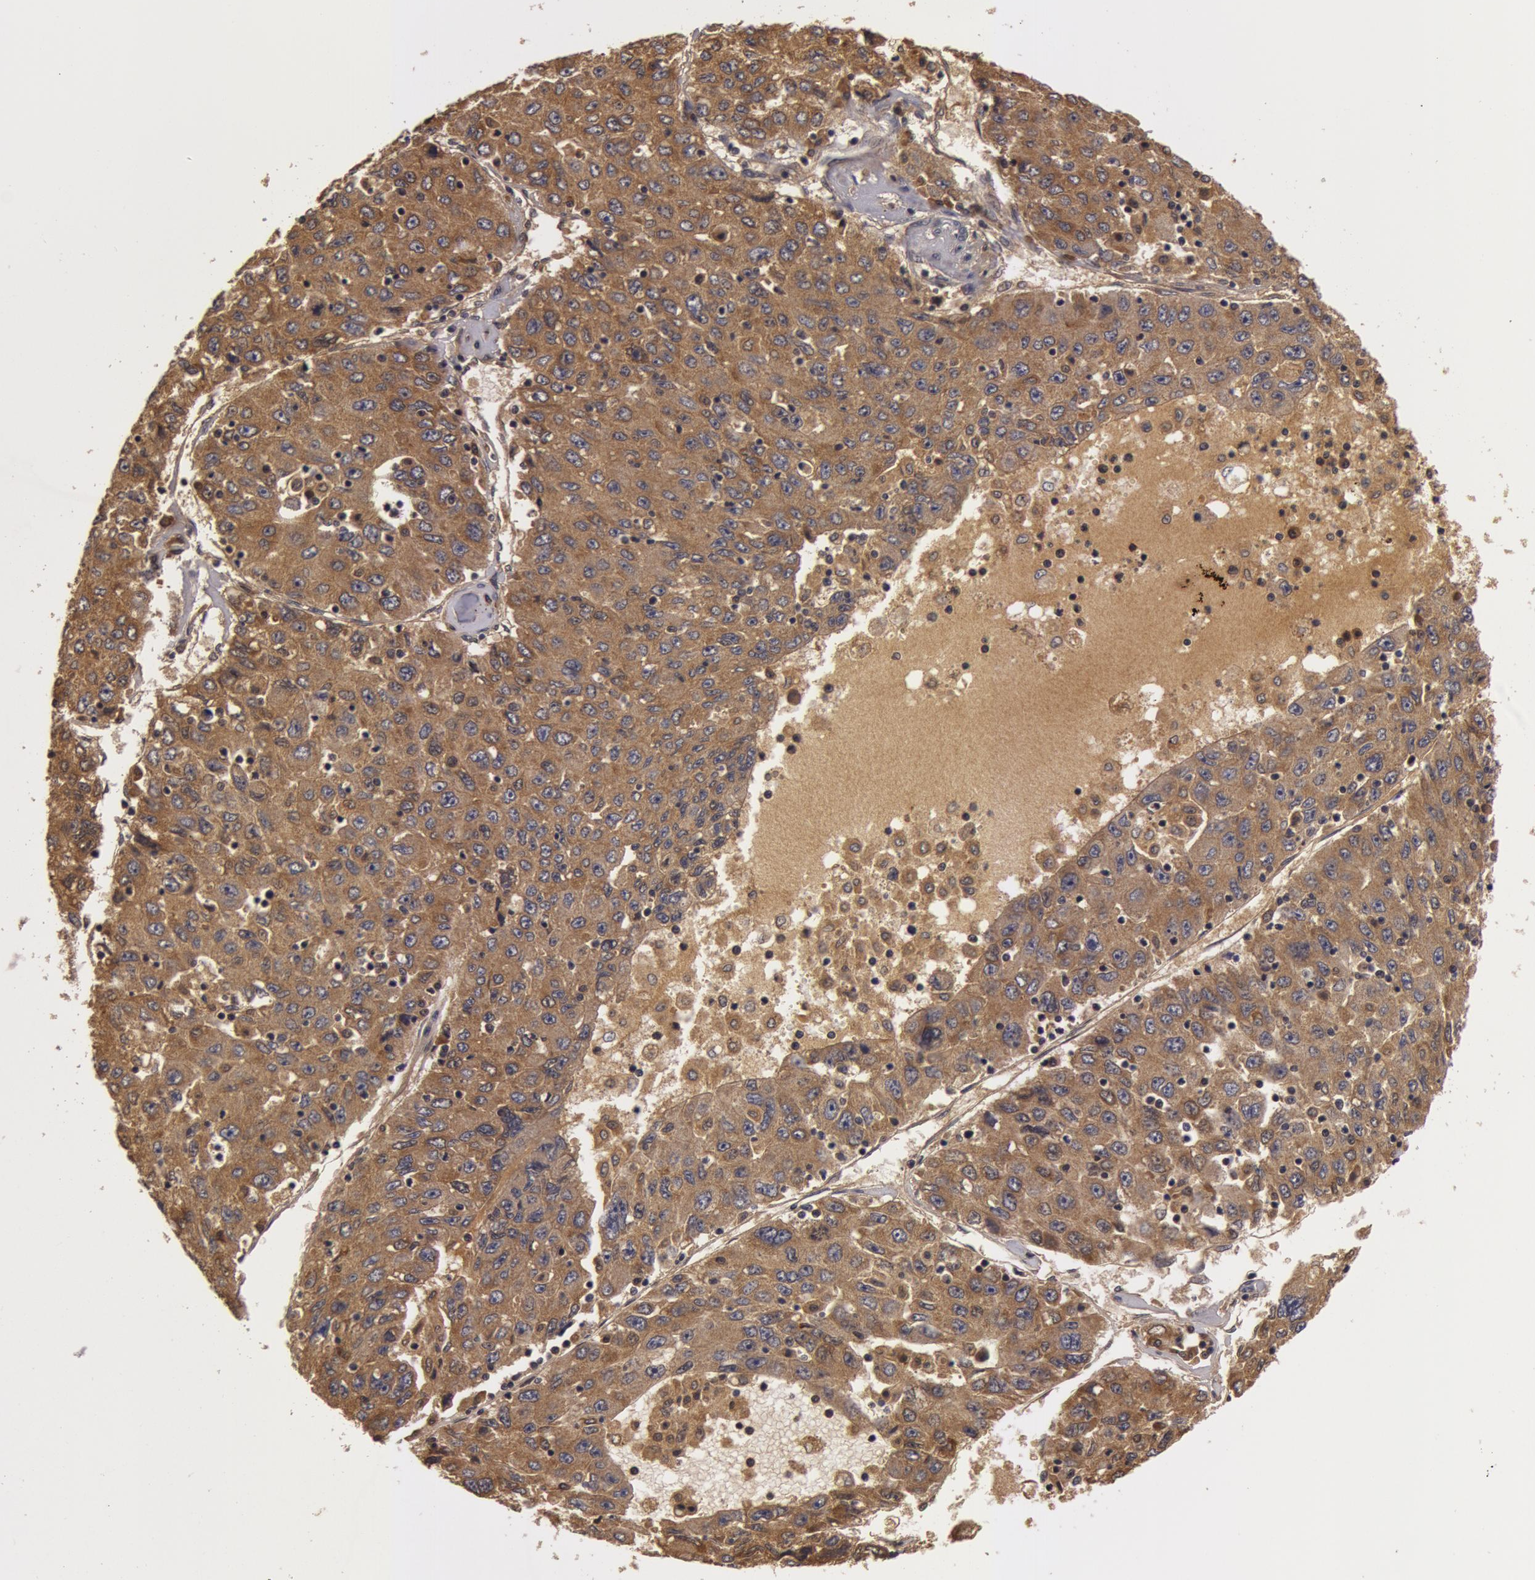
{"staining": {"intensity": "moderate", "quantity": ">75%", "location": "cytoplasmic/membranous"}, "tissue": "liver cancer", "cell_type": "Tumor cells", "image_type": "cancer", "snomed": [{"axis": "morphology", "description": "Carcinoma, Hepatocellular, NOS"}, {"axis": "topography", "description": "Liver"}], "caption": "Protein expression analysis of liver cancer (hepatocellular carcinoma) shows moderate cytoplasmic/membranous expression in about >75% of tumor cells.", "gene": "BCHE", "patient": {"sex": "male", "age": 49}}